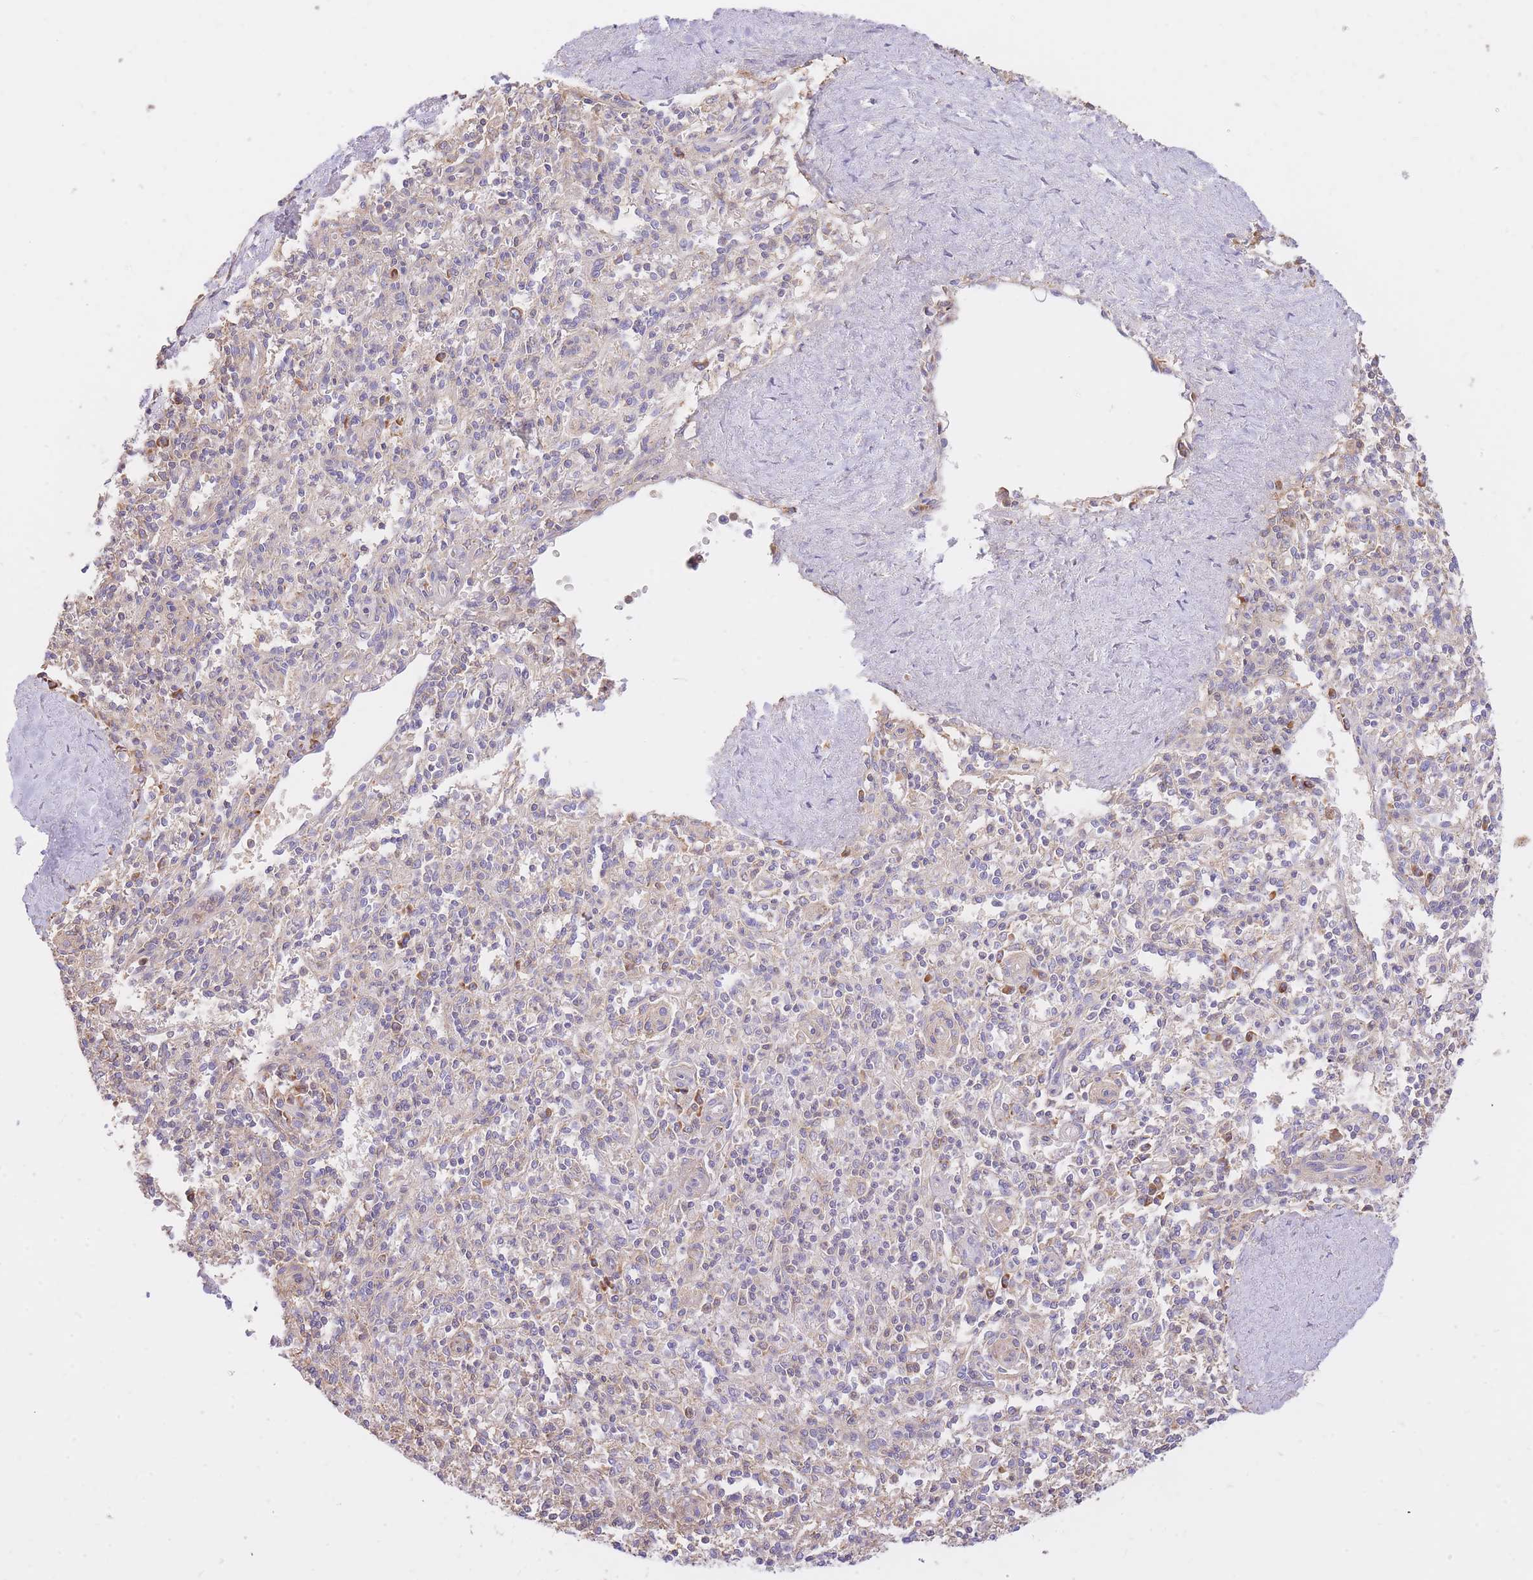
{"staining": {"intensity": "negative", "quantity": "none", "location": "none"}, "tissue": "spleen", "cell_type": "Cells in red pulp", "image_type": "normal", "snomed": [{"axis": "morphology", "description": "Normal tissue, NOS"}, {"axis": "topography", "description": "Spleen"}], "caption": "Photomicrograph shows no significant protein expression in cells in red pulp of unremarkable spleen.", "gene": "GBP7", "patient": {"sex": "female", "age": 70}}